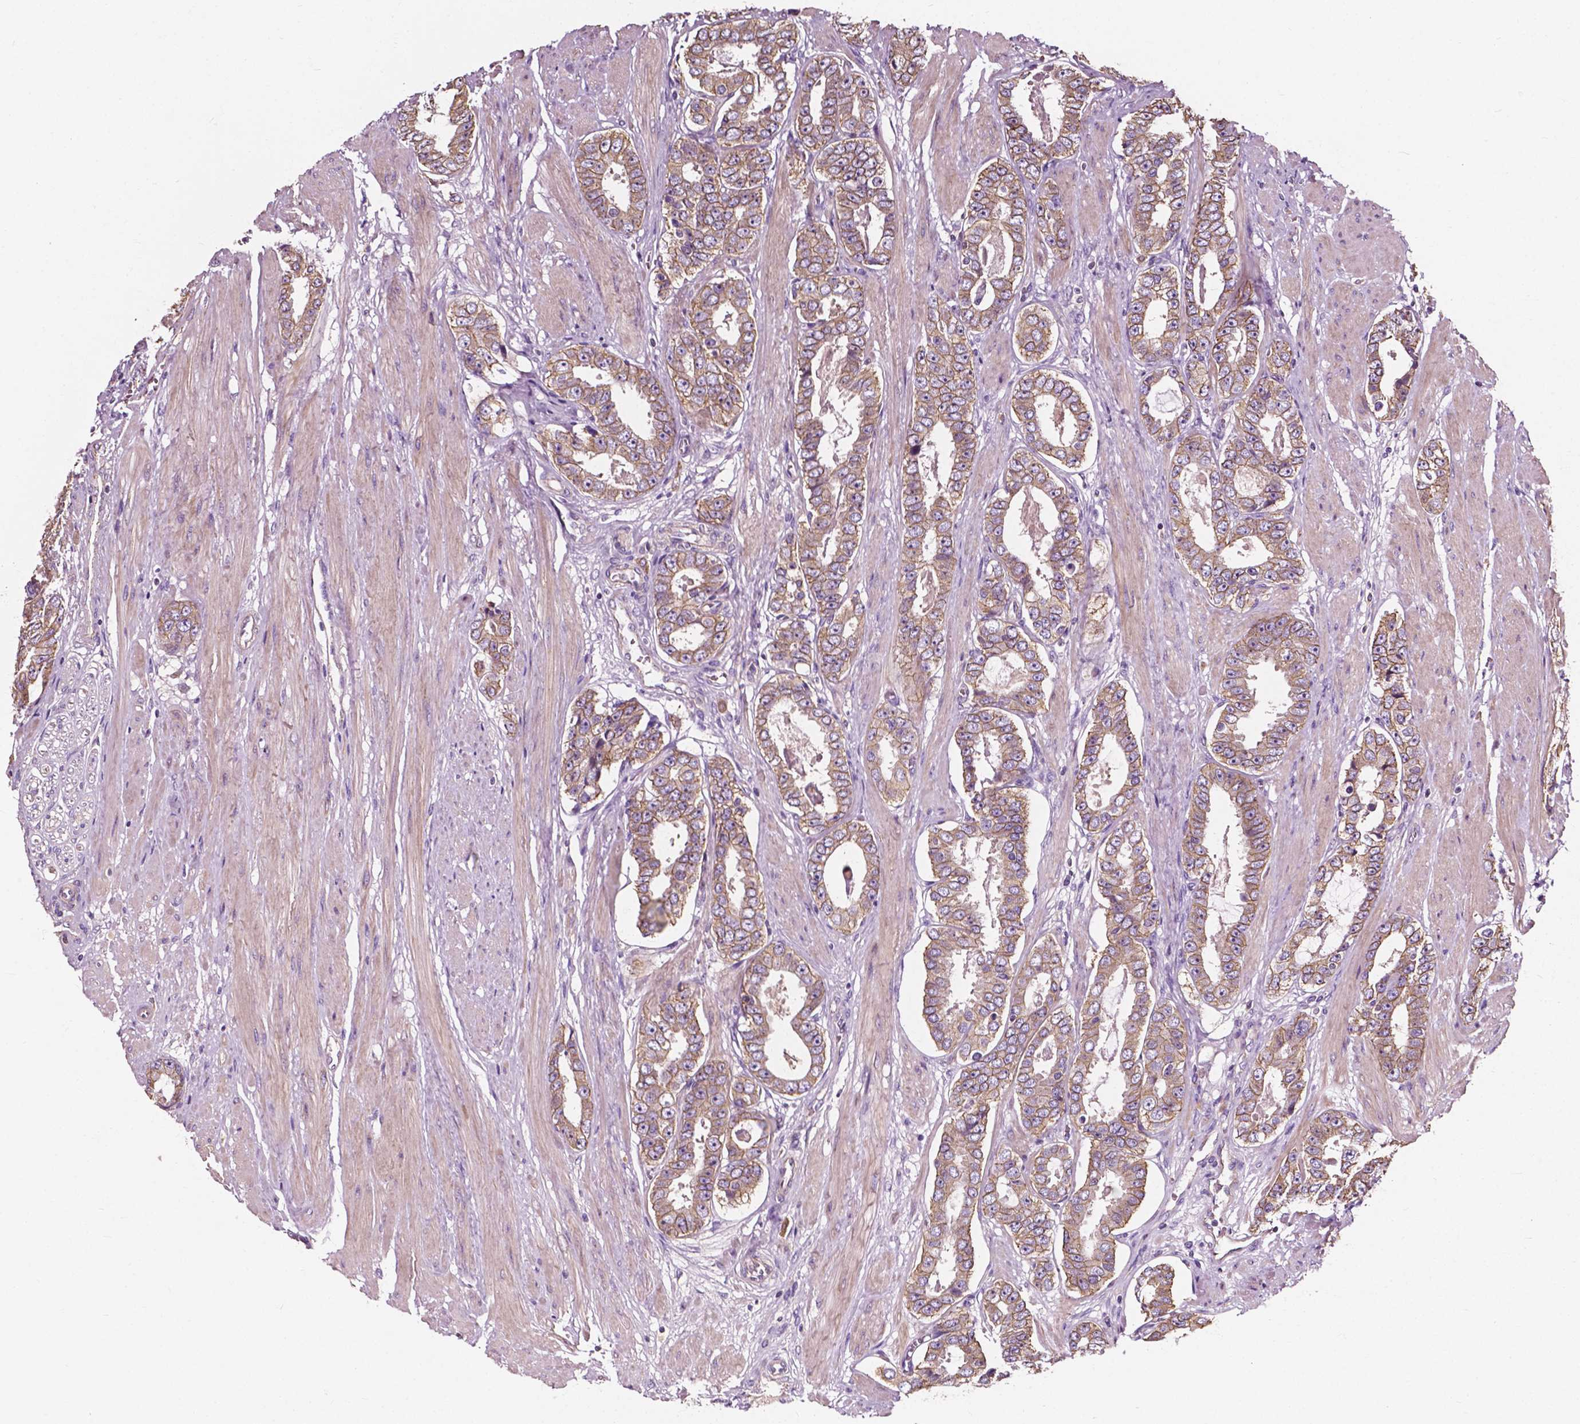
{"staining": {"intensity": "weak", "quantity": ">75%", "location": "cytoplasmic/membranous"}, "tissue": "prostate cancer", "cell_type": "Tumor cells", "image_type": "cancer", "snomed": [{"axis": "morphology", "description": "Adenocarcinoma, High grade"}, {"axis": "topography", "description": "Prostate"}], "caption": "This micrograph shows immunohistochemistry (IHC) staining of human high-grade adenocarcinoma (prostate), with low weak cytoplasmic/membranous positivity in approximately >75% of tumor cells.", "gene": "ATG16L1", "patient": {"sex": "male", "age": 63}}